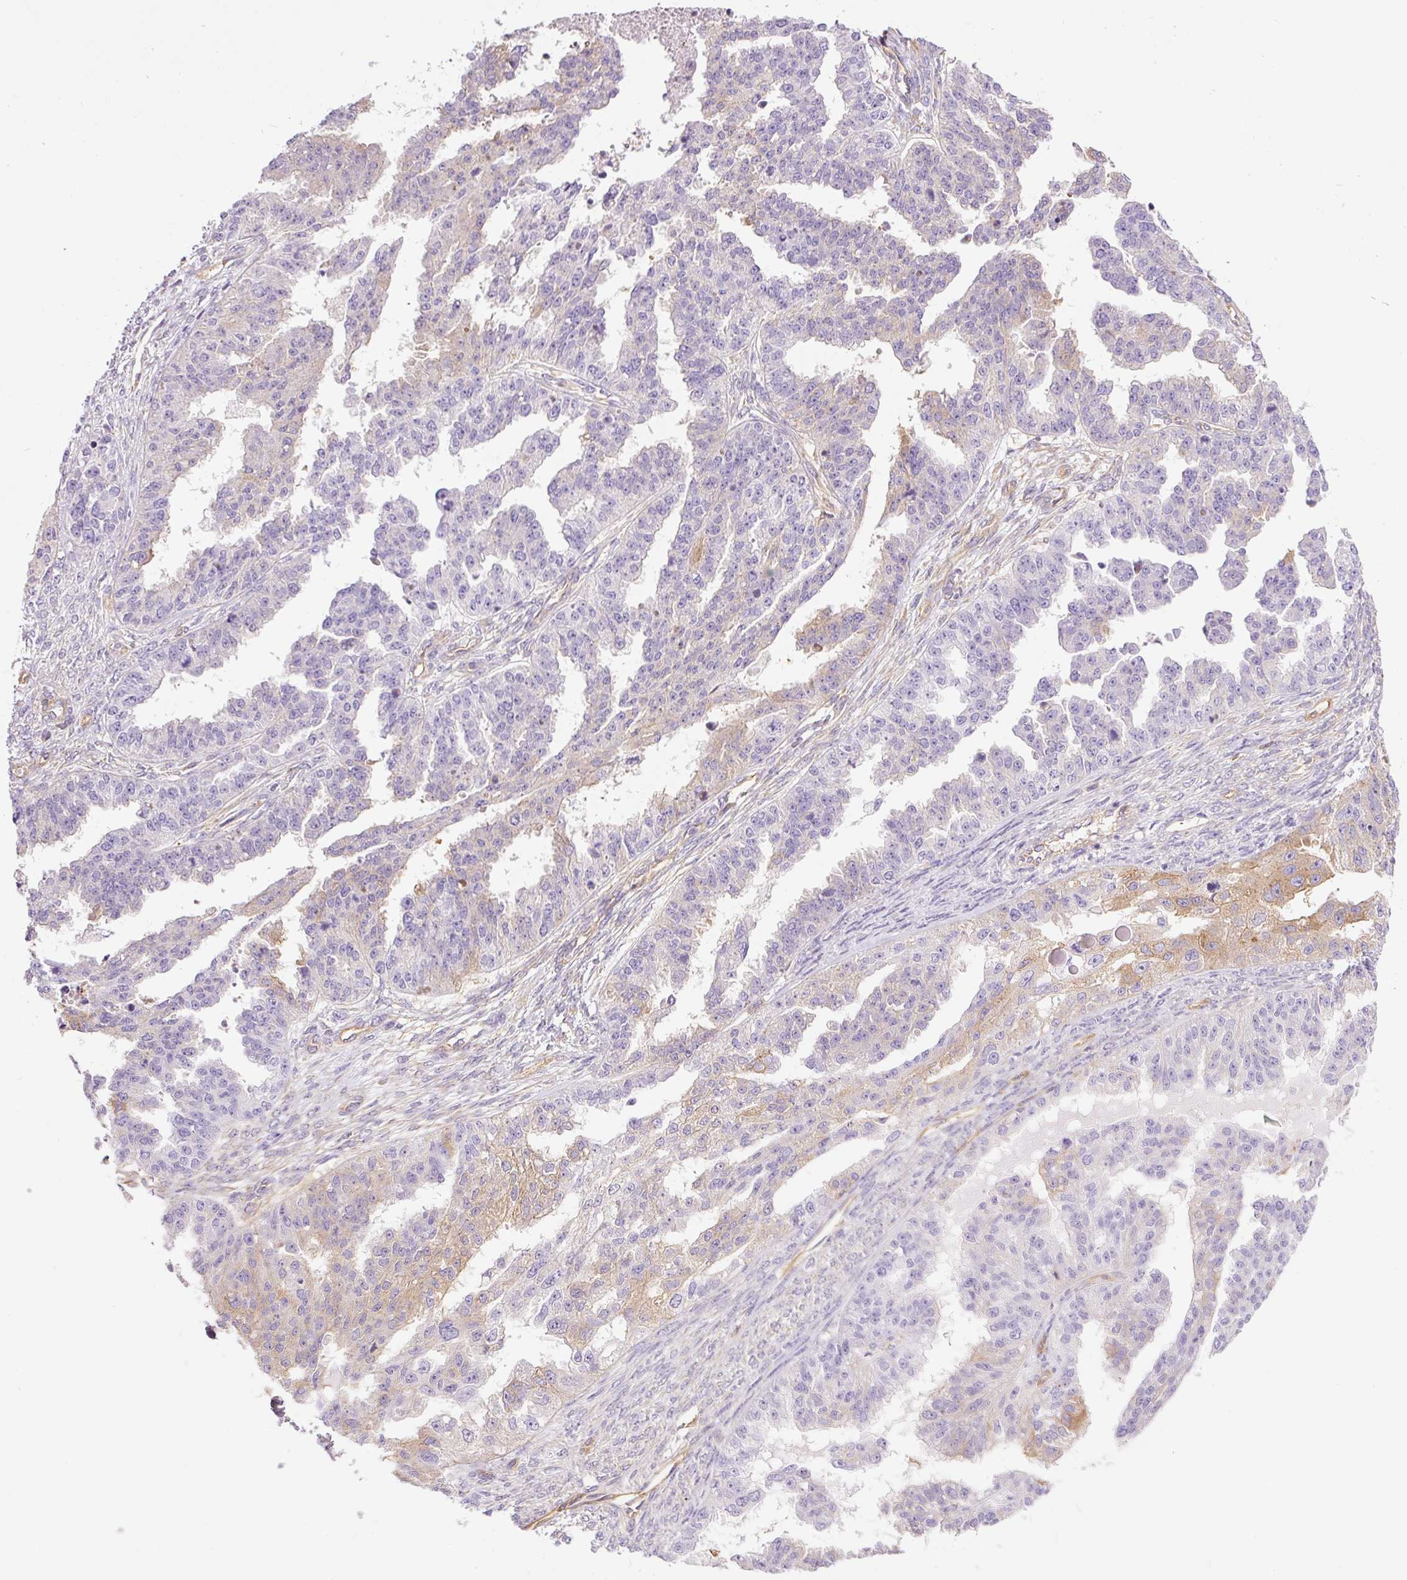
{"staining": {"intensity": "weak", "quantity": "<25%", "location": "cytoplasmic/membranous"}, "tissue": "ovarian cancer", "cell_type": "Tumor cells", "image_type": "cancer", "snomed": [{"axis": "morphology", "description": "Cystadenocarcinoma, serous, NOS"}, {"axis": "topography", "description": "Ovary"}], "caption": "Tumor cells show no significant positivity in serous cystadenocarcinoma (ovarian). (IHC, brightfield microscopy, high magnification).", "gene": "IL10RB", "patient": {"sex": "female", "age": 58}}